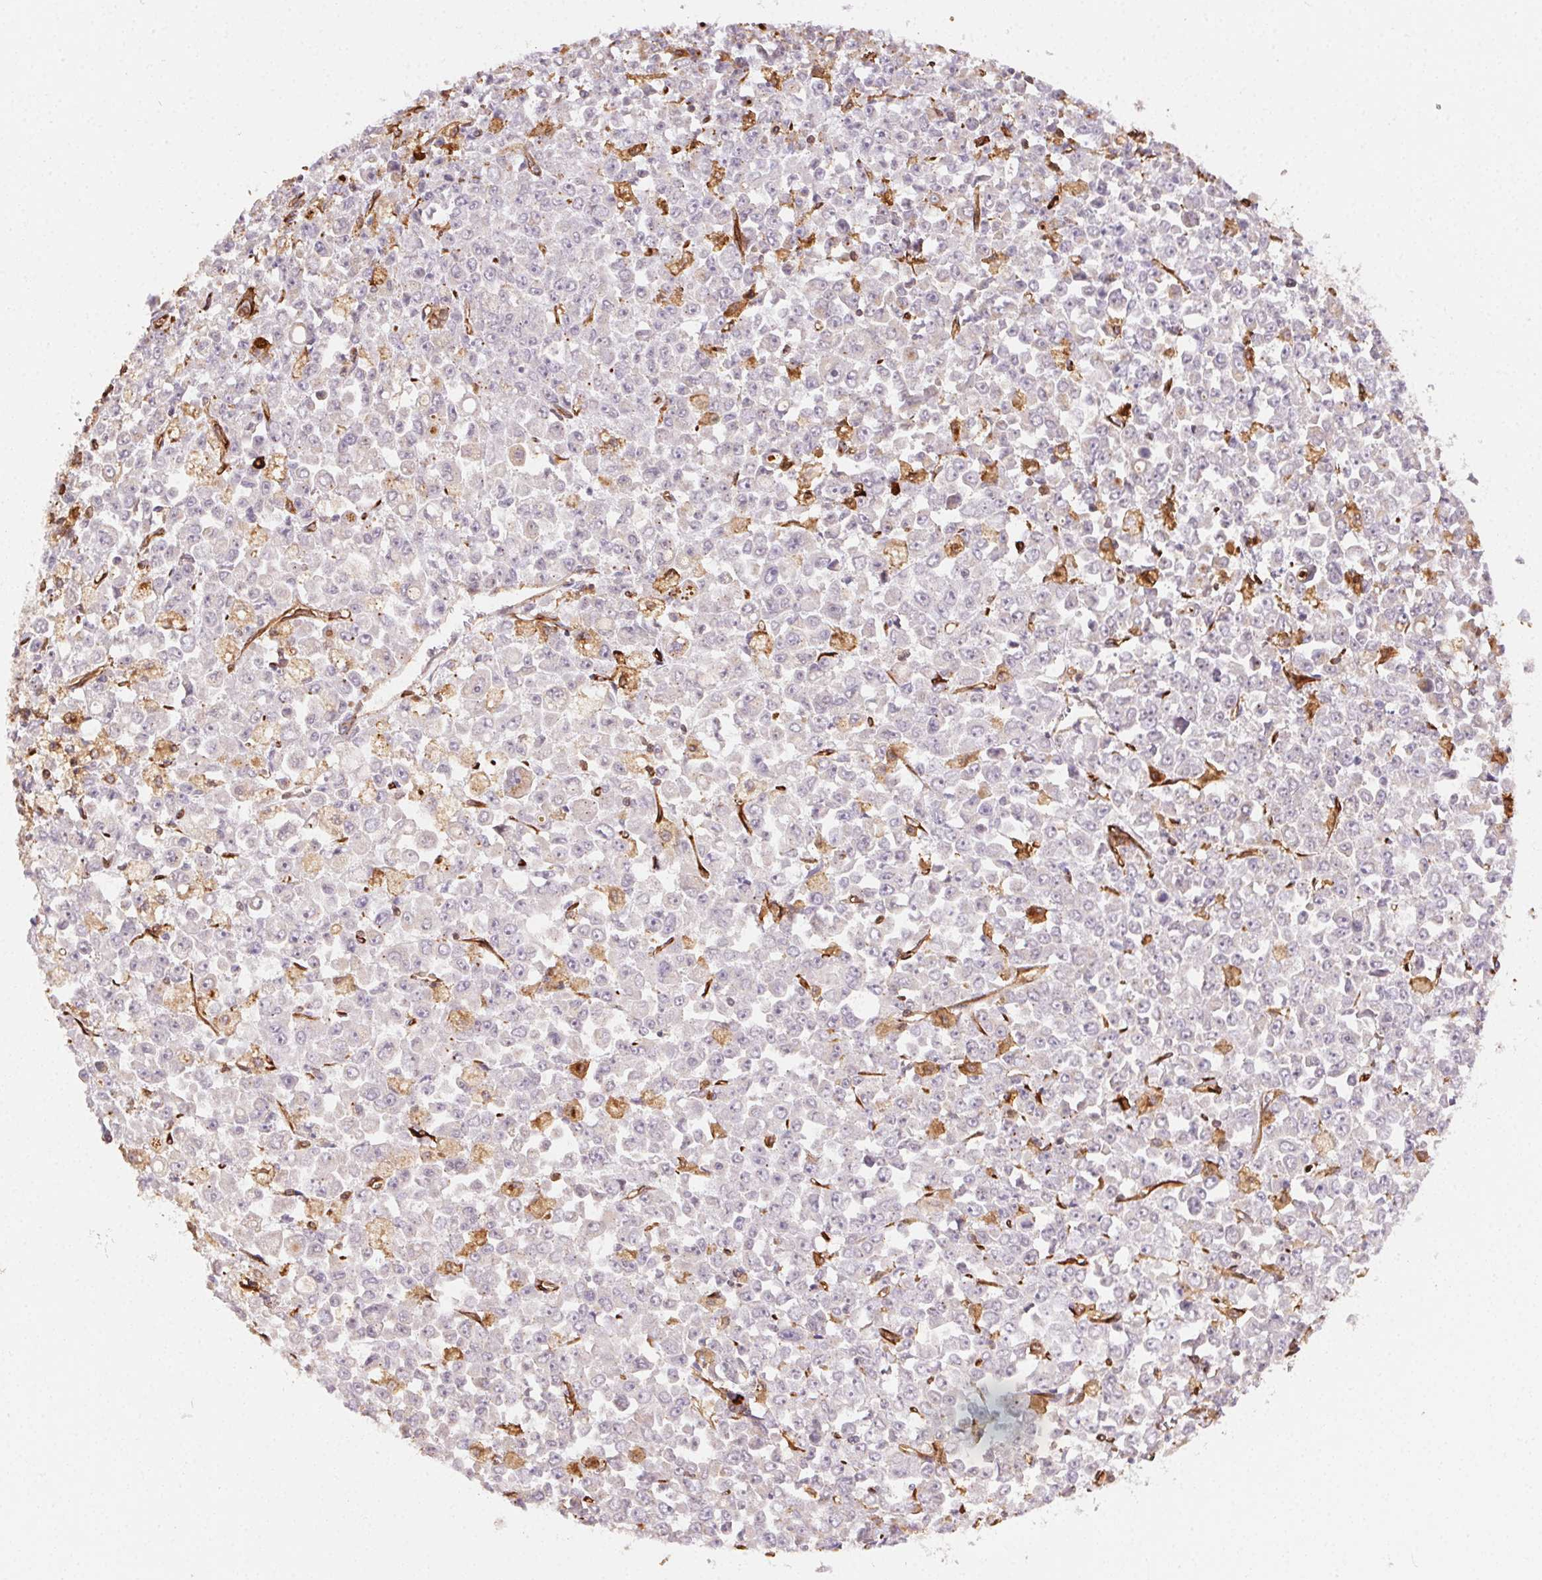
{"staining": {"intensity": "negative", "quantity": "none", "location": "none"}, "tissue": "stomach cancer", "cell_type": "Tumor cells", "image_type": "cancer", "snomed": [{"axis": "morphology", "description": "Adenocarcinoma, NOS"}, {"axis": "topography", "description": "Stomach, upper"}], "caption": "An immunohistochemistry micrograph of stomach adenocarcinoma is shown. There is no staining in tumor cells of stomach adenocarcinoma.", "gene": "RNASET2", "patient": {"sex": "male", "age": 70}}